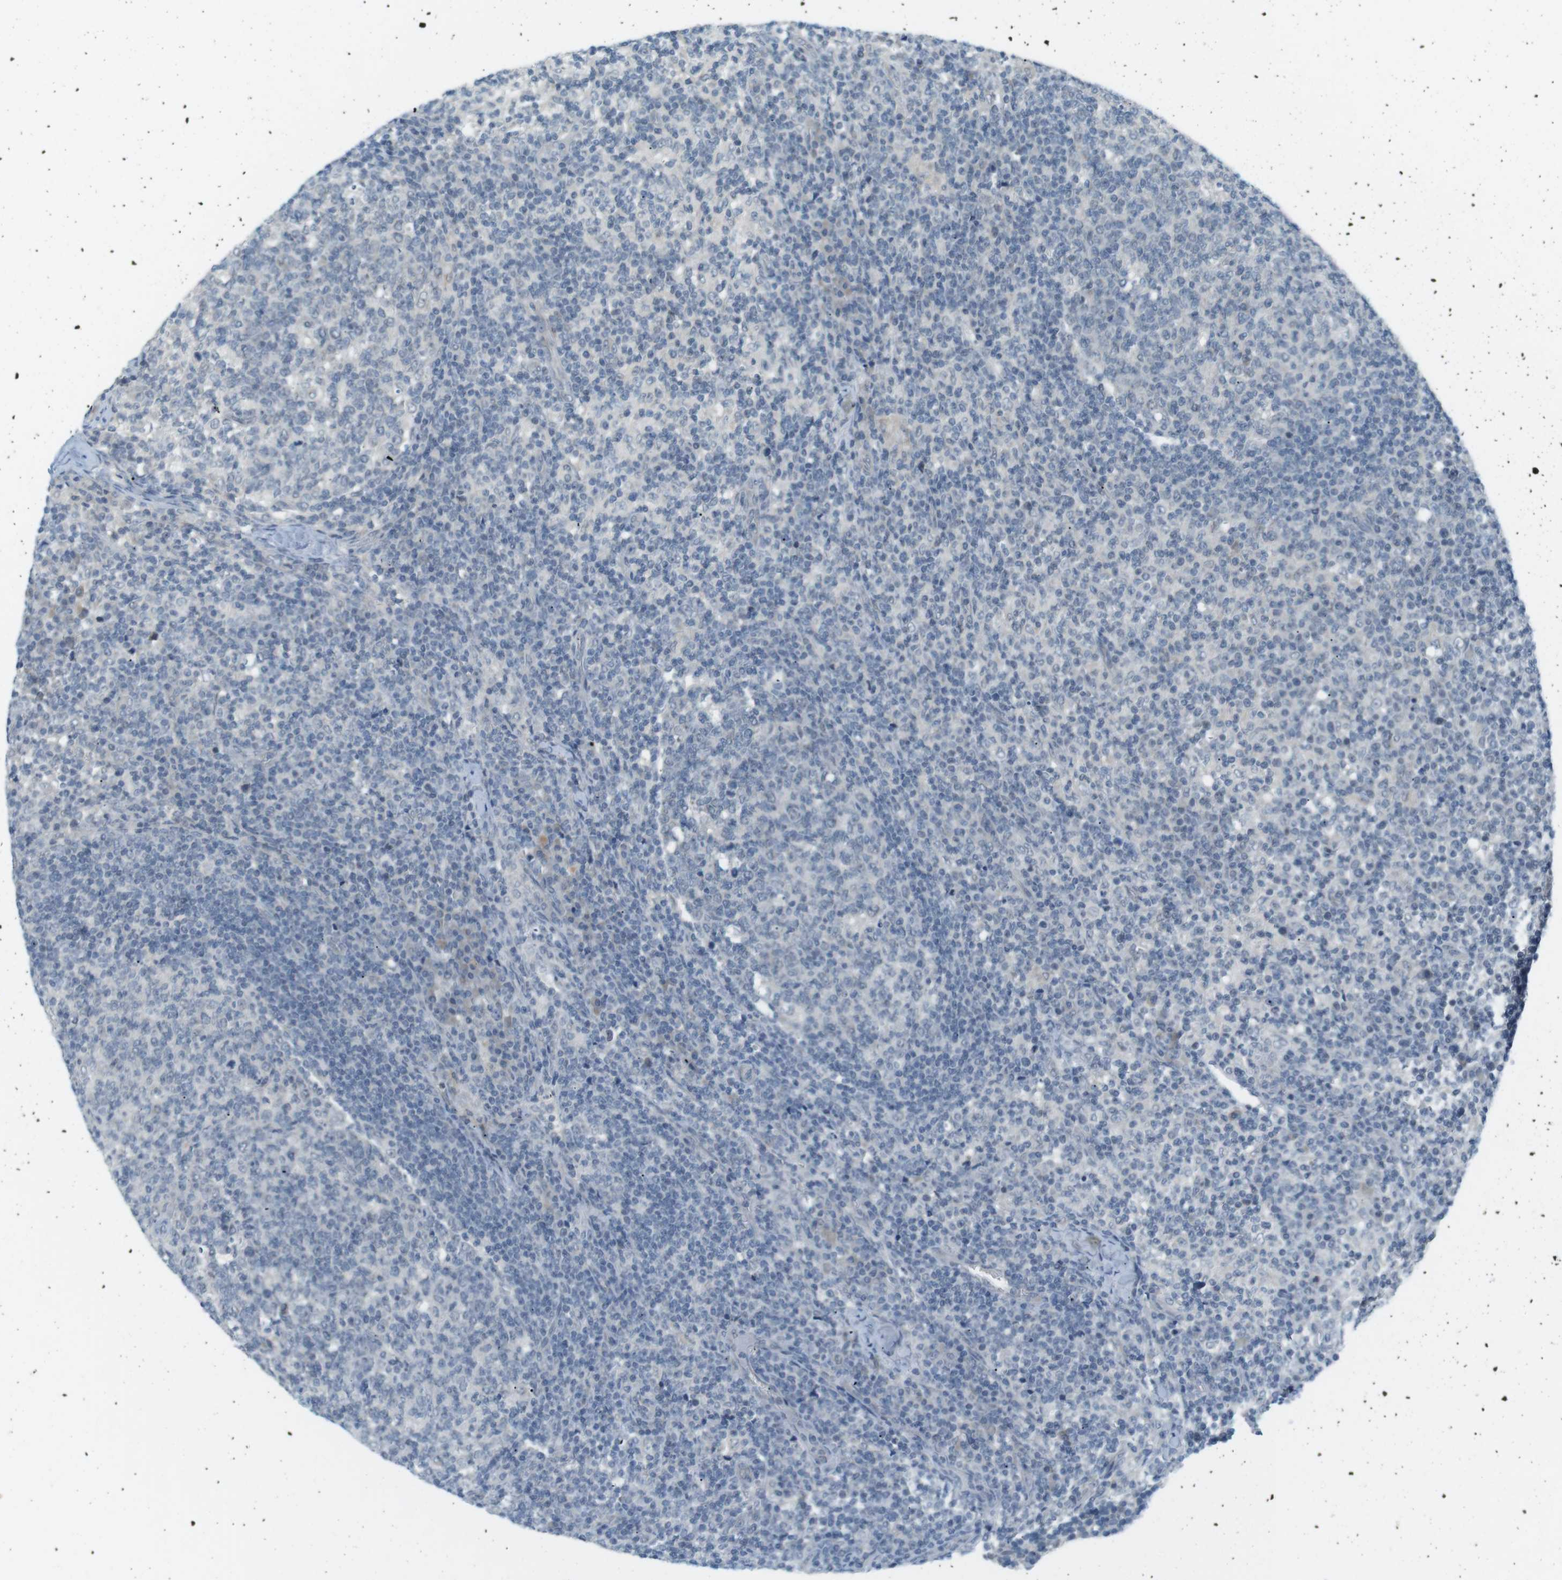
{"staining": {"intensity": "negative", "quantity": "none", "location": "none"}, "tissue": "lymph node", "cell_type": "Germinal center cells", "image_type": "normal", "snomed": [{"axis": "morphology", "description": "Normal tissue, NOS"}, {"axis": "morphology", "description": "Inflammation, NOS"}, {"axis": "topography", "description": "Lymph node"}], "caption": "The micrograph demonstrates no significant positivity in germinal center cells of lymph node. (Brightfield microscopy of DAB (3,3'-diaminobenzidine) IHC at high magnification).", "gene": "RTN3", "patient": {"sex": "male", "age": 55}}